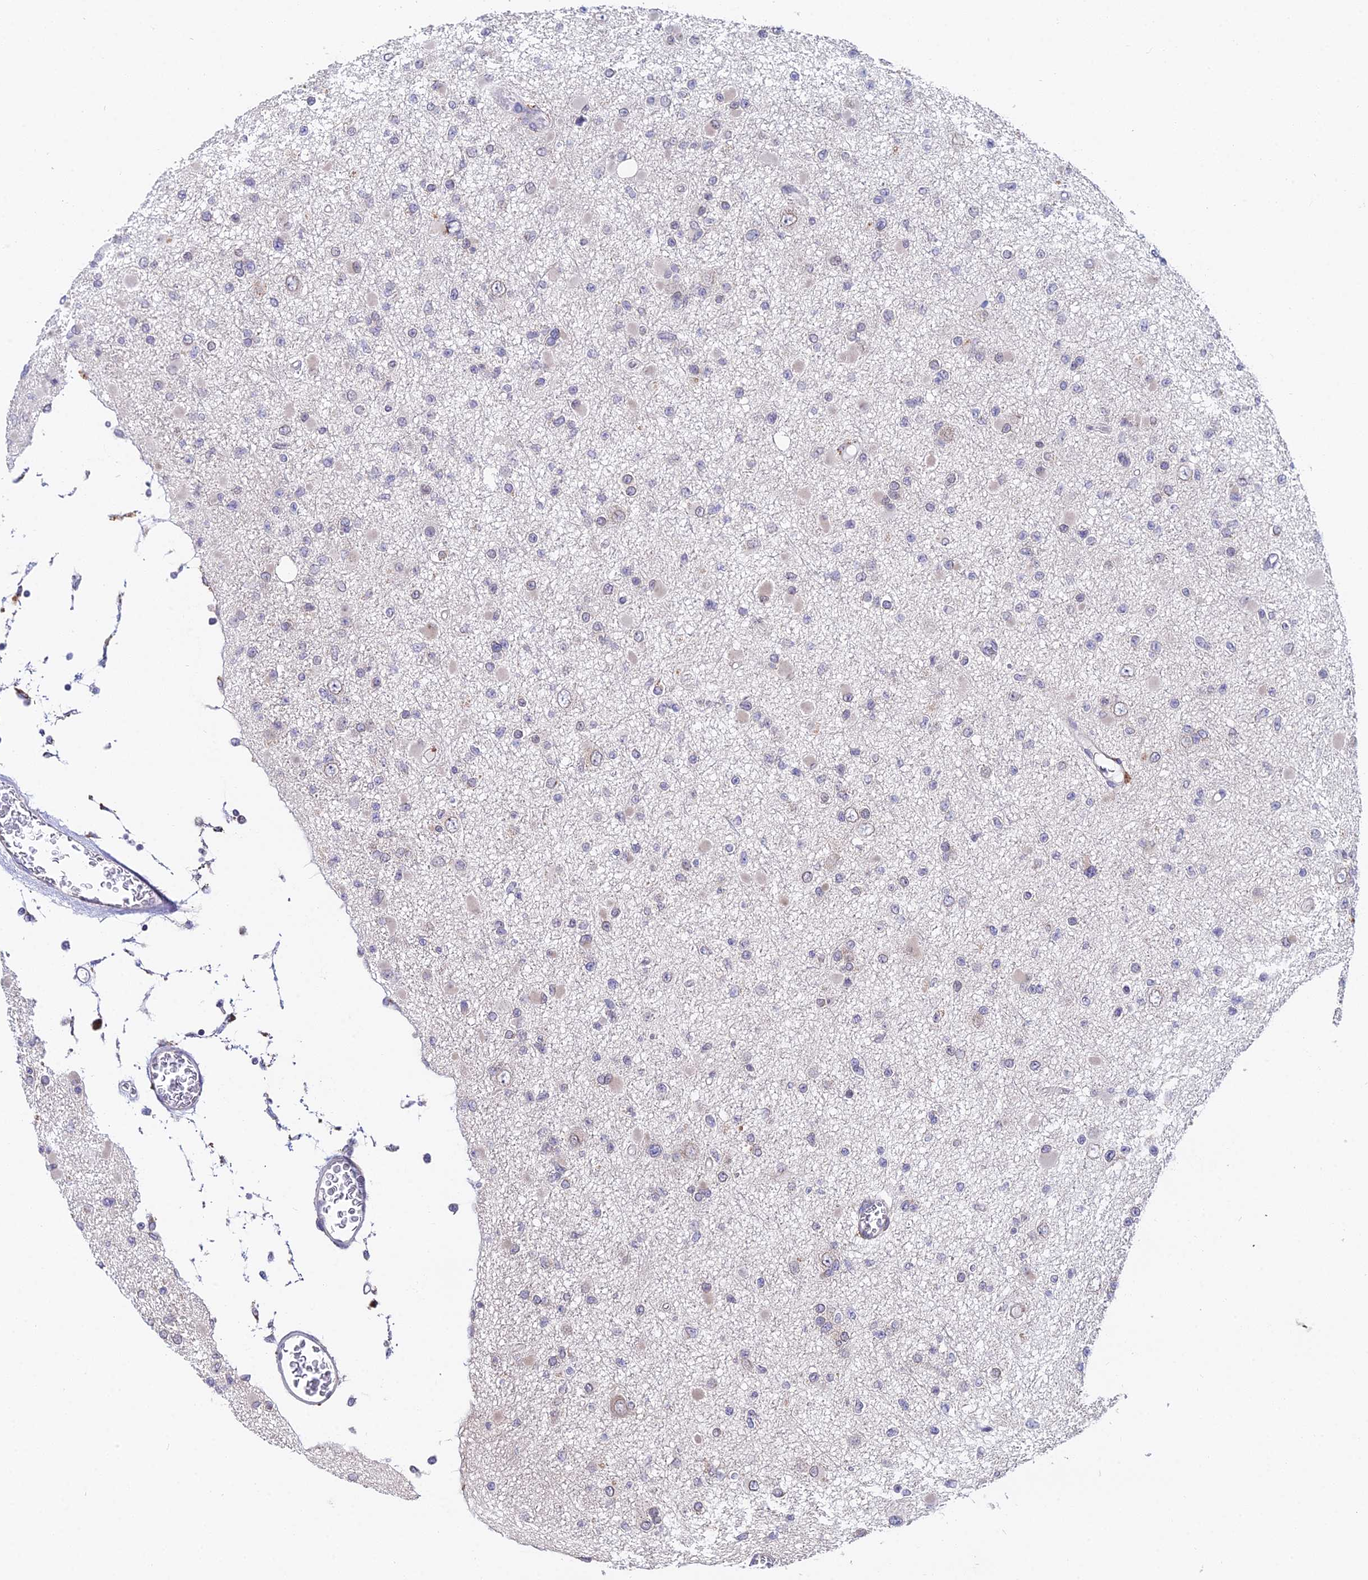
{"staining": {"intensity": "negative", "quantity": "none", "location": "none"}, "tissue": "glioma", "cell_type": "Tumor cells", "image_type": "cancer", "snomed": [{"axis": "morphology", "description": "Glioma, malignant, Low grade"}, {"axis": "topography", "description": "Brain"}], "caption": "Low-grade glioma (malignant) stained for a protein using immunohistochemistry displays no staining tumor cells.", "gene": "INPP4A", "patient": {"sex": "female", "age": 22}}